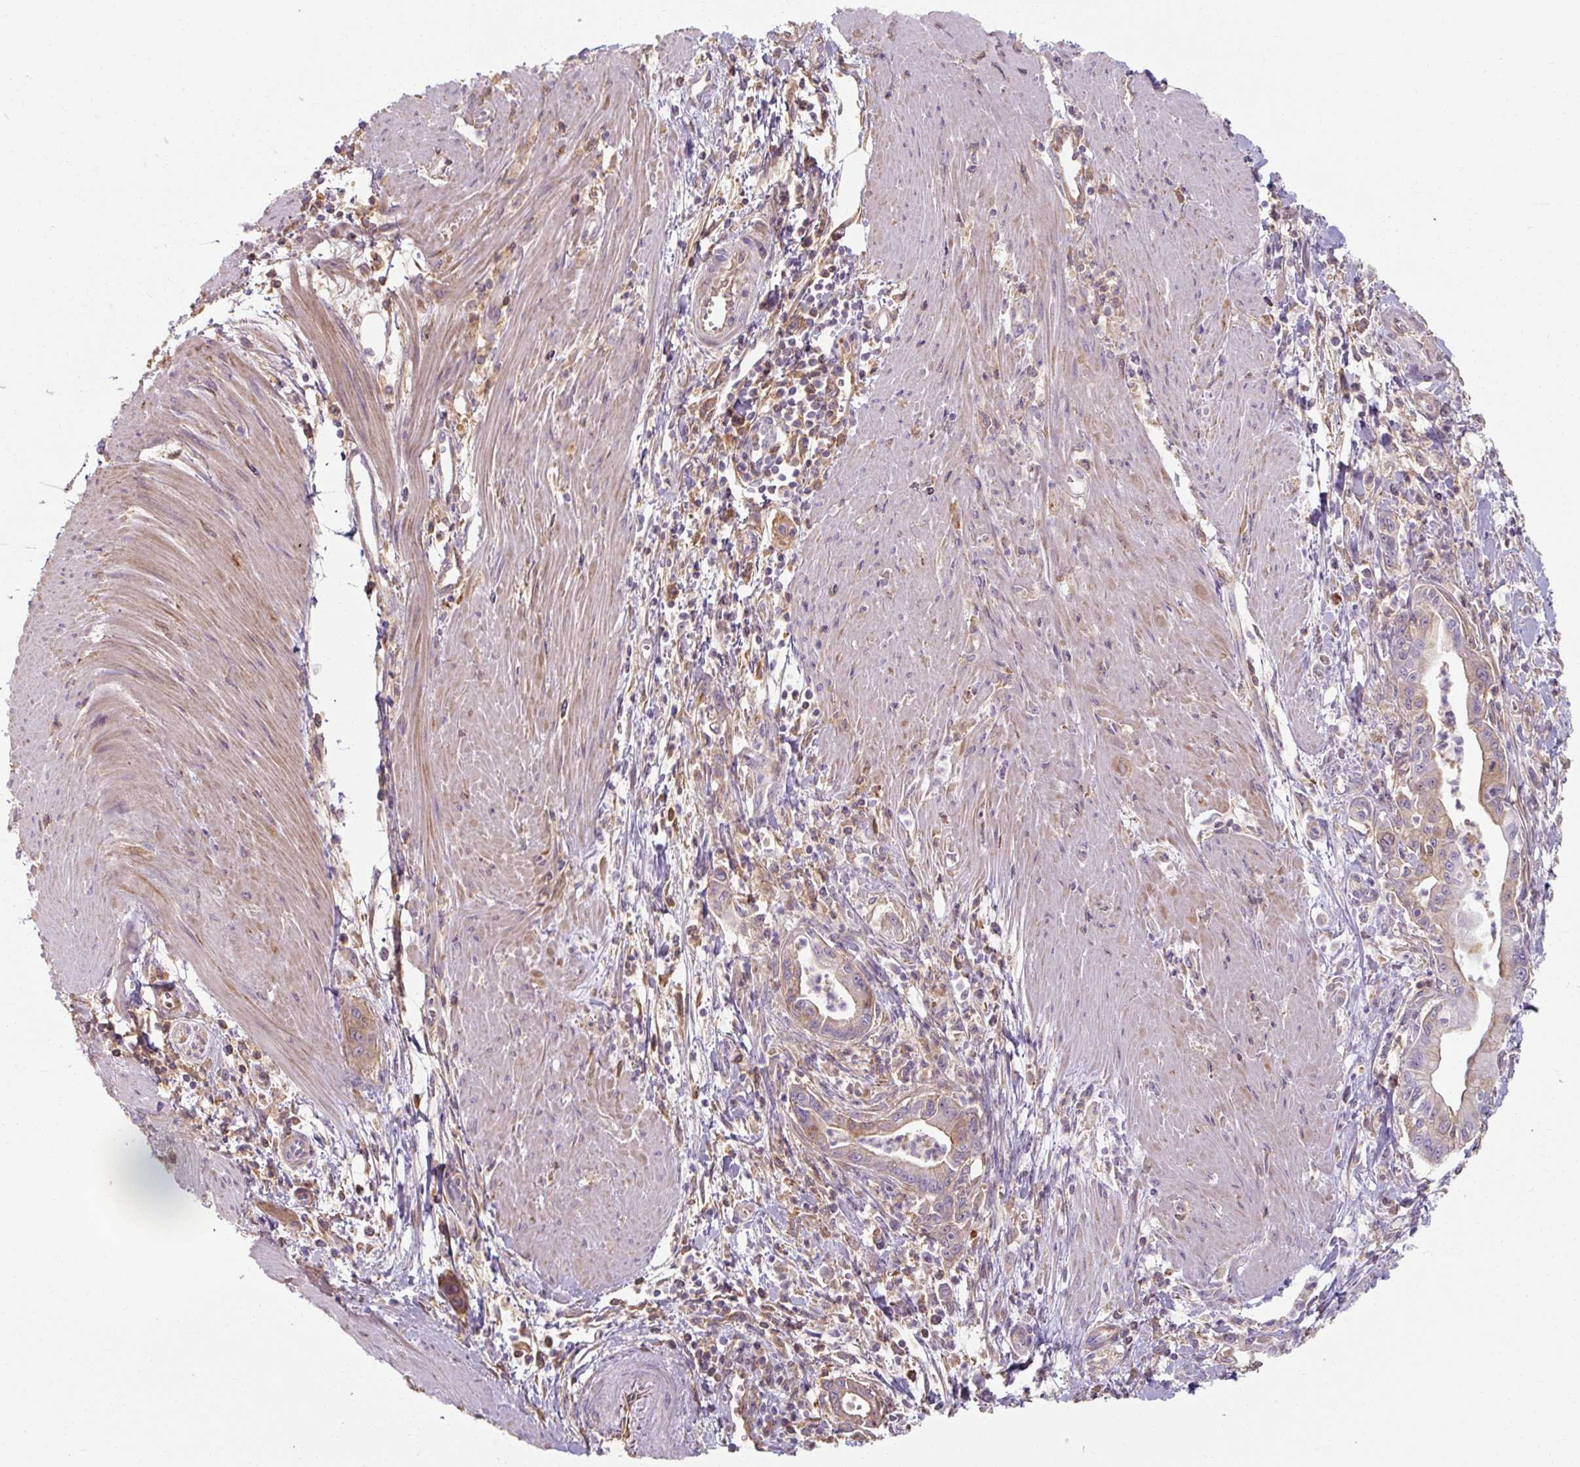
{"staining": {"intensity": "weak", "quantity": "<25%", "location": "cytoplasmic/membranous"}, "tissue": "pancreatic cancer", "cell_type": "Tumor cells", "image_type": "cancer", "snomed": [{"axis": "morphology", "description": "Adenocarcinoma, NOS"}, {"axis": "topography", "description": "Pancreas"}], "caption": "This is an immunohistochemistry (IHC) image of human adenocarcinoma (pancreatic). There is no staining in tumor cells.", "gene": "TSEN54", "patient": {"sex": "male", "age": 78}}